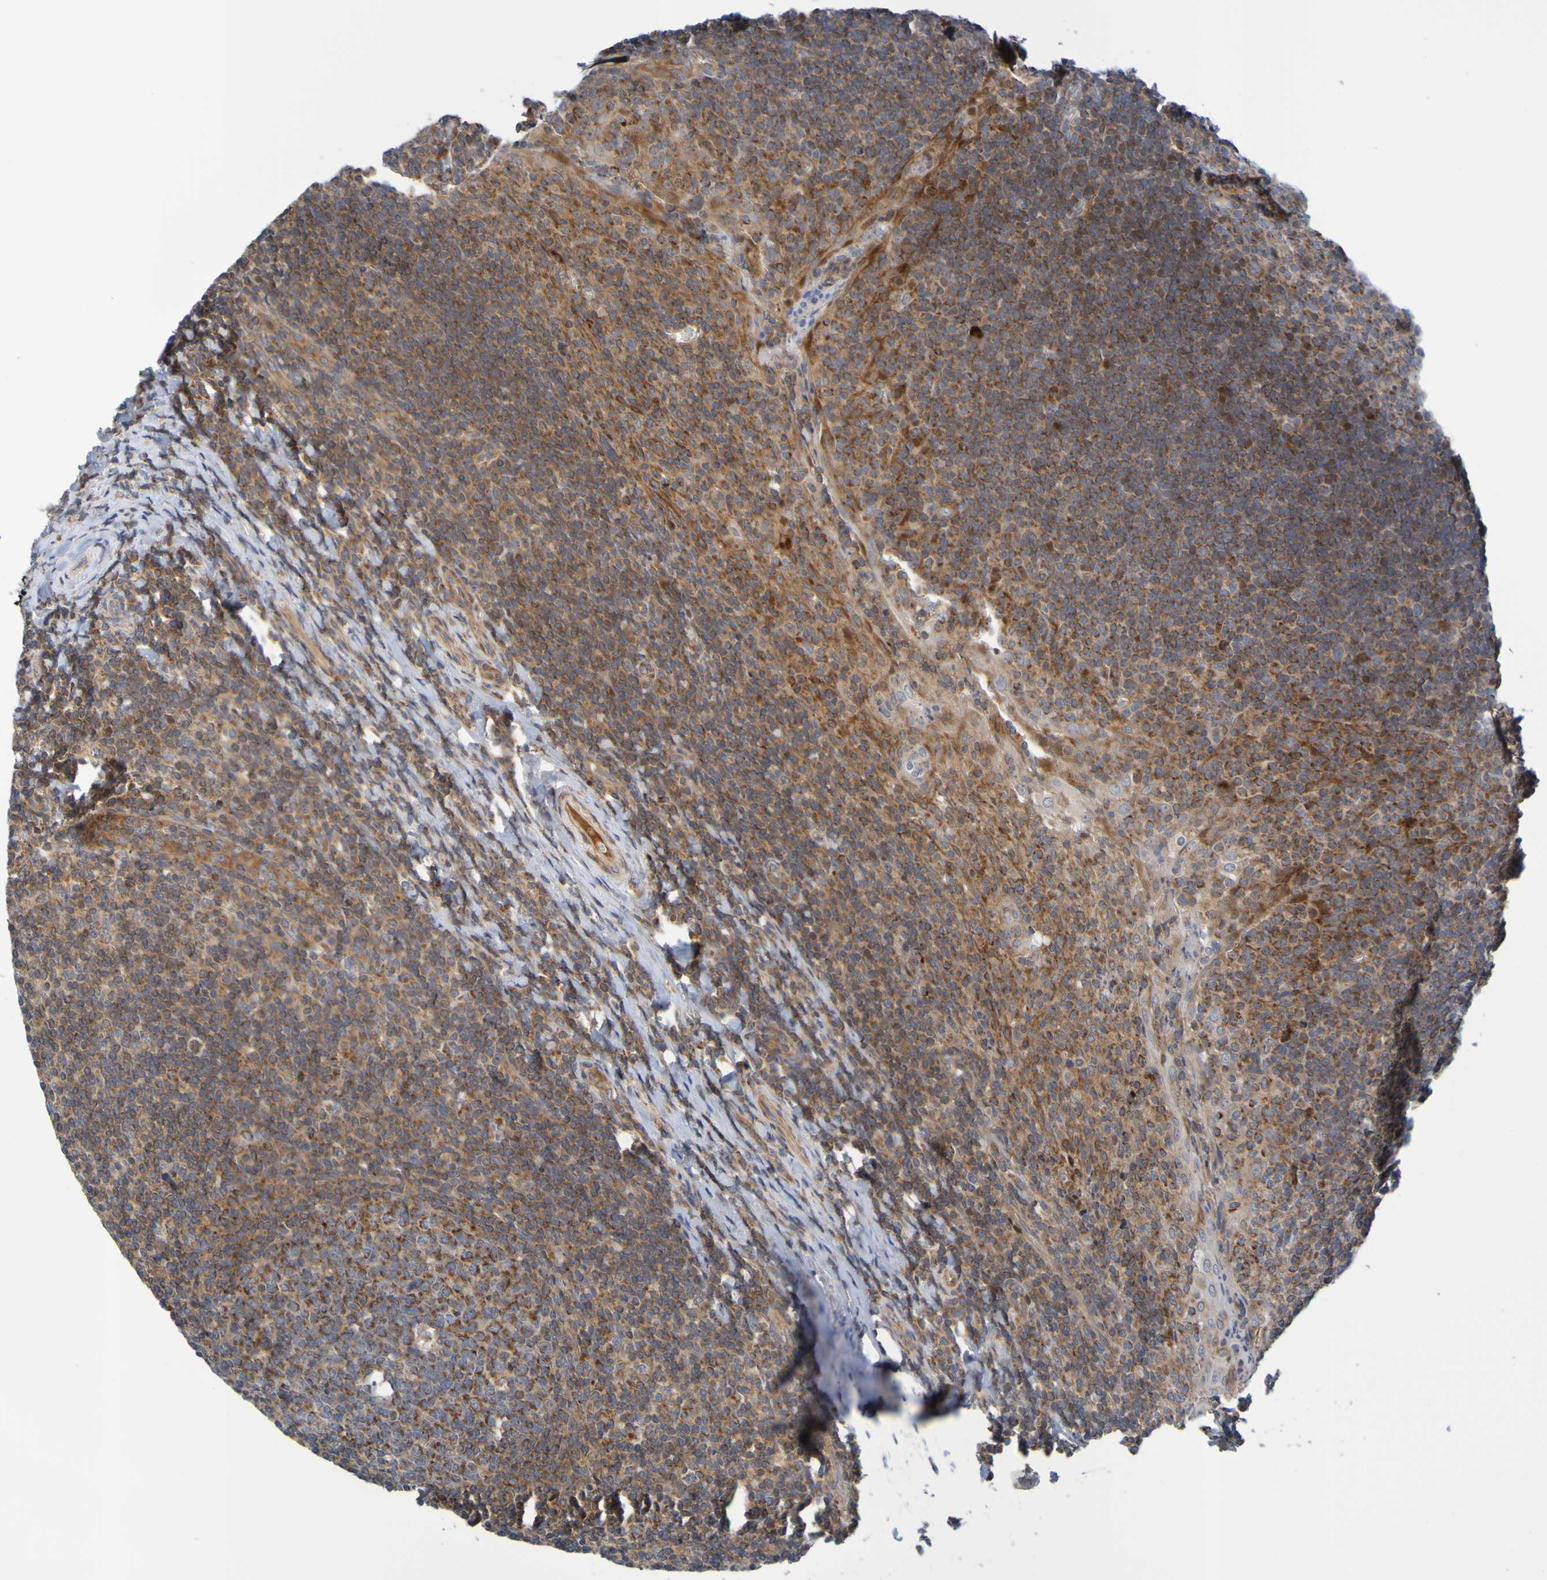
{"staining": {"intensity": "strong", "quantity": "25%-75%", "location": "cytoplasmic/membranous"}, "tissue": "tonsil", "cell_type": "Germinal center cells", "image_type": "normal", "snomed": [{"axis": "morphology", "description": "Normal tissue, NOS"}, {"axis": "topography", "description": "Tonsil"}], "caption": "Strong cytoplasmic/membranous positivity for a protein is seen in approximately 25%-75% of germinal center cells of benign tonsil using IHC.", "gene": "CCDC51", "patient": {"sex": "male", "age": 37}}